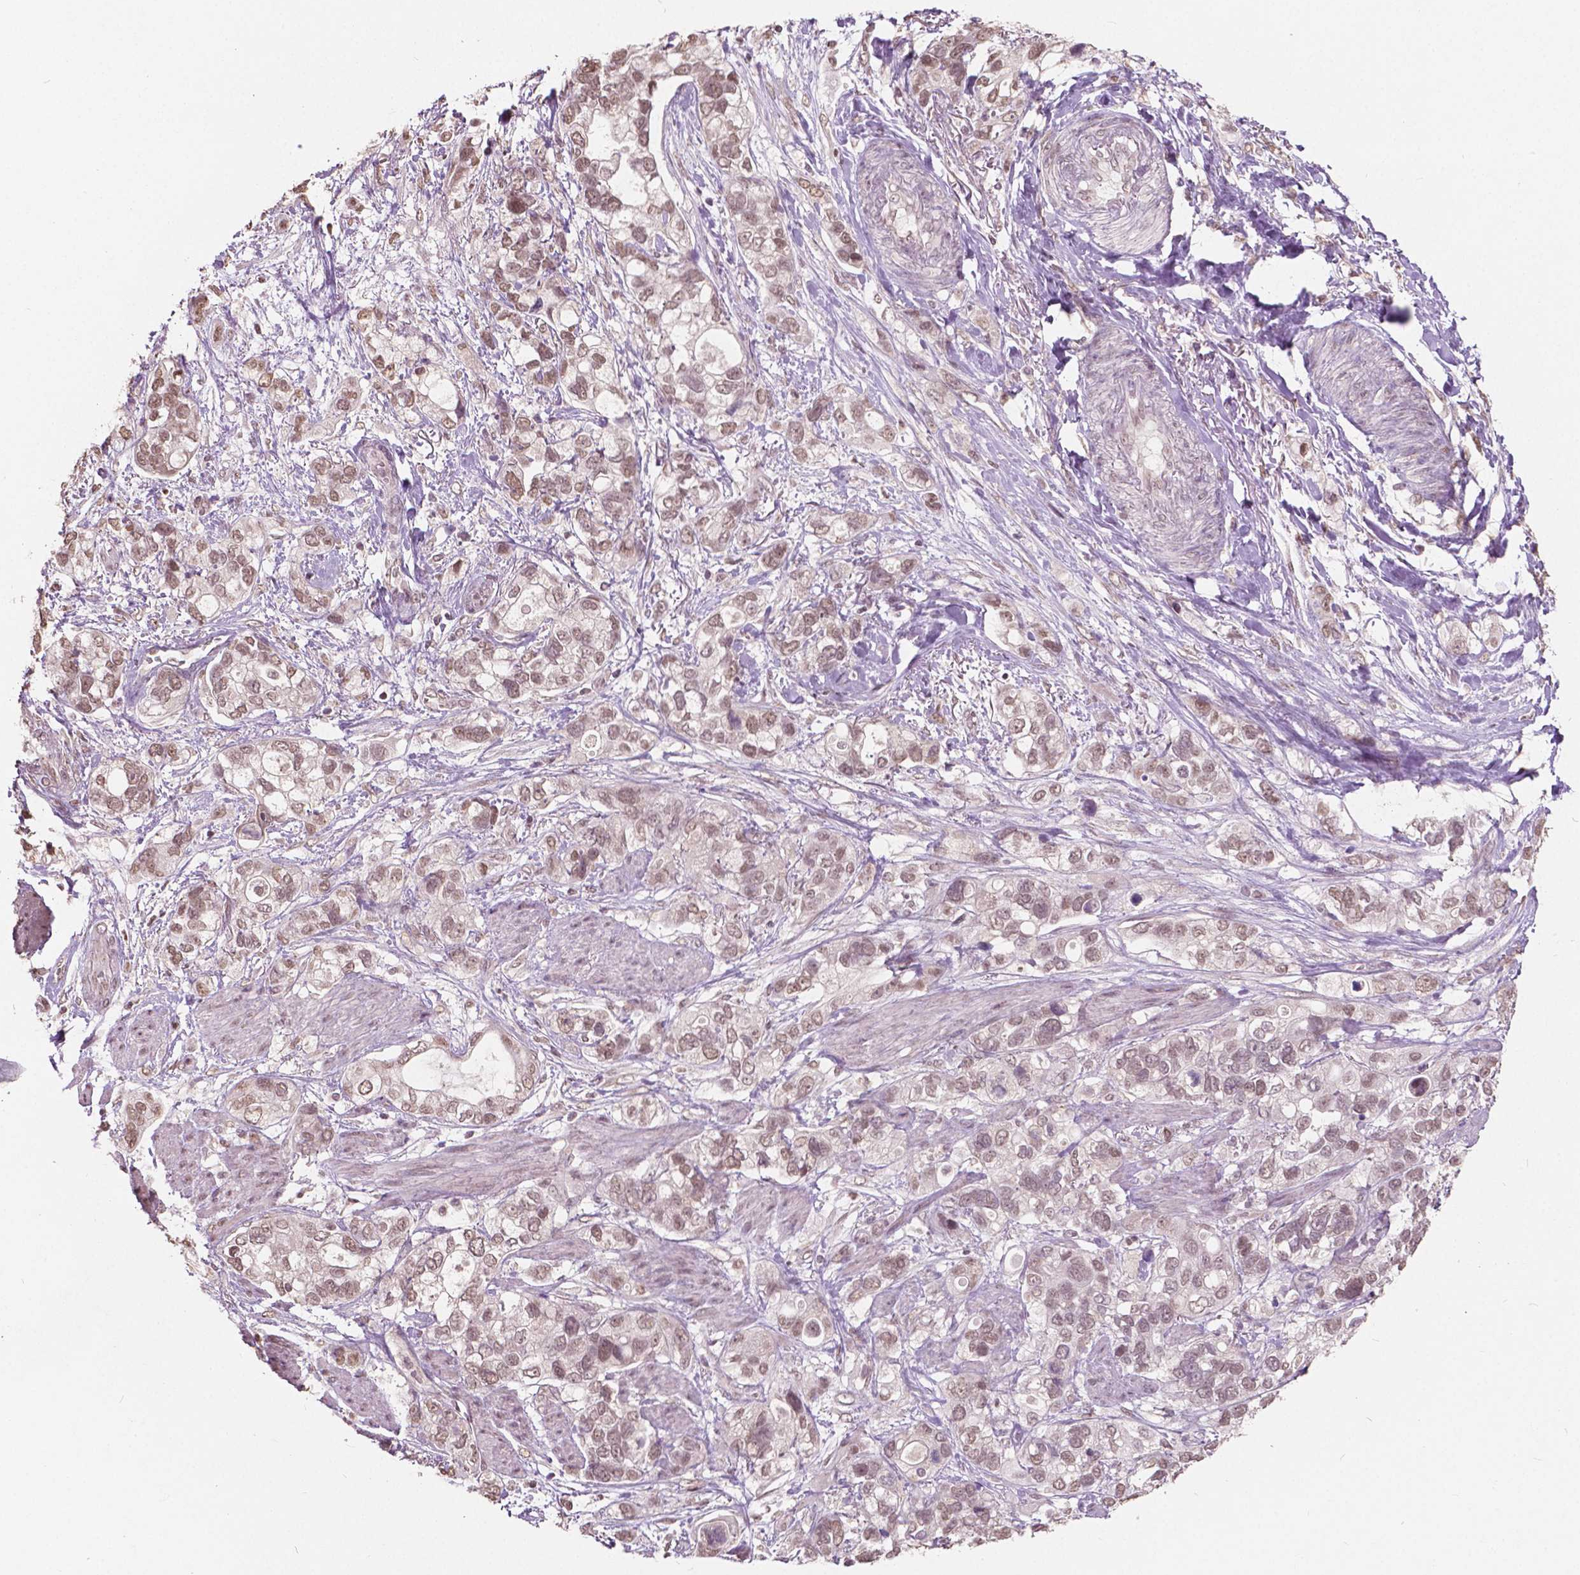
{"staining": {"intensity": "moderate", "quantity": ">75%", "location": "nuclear"}, "tissue": "stomach cancer", "cell_type": "Tumor cells", "image_type": "cancer", "snomed": [{"axis": "morphology", "description": "Adenocarcinoma, NOS"}, {"axis": "topography", "description": "Stomach, upper"}], "caption": "Human stomach cancer stained for a protein (brown) demonstrates moderate nuclear positive staining in approximately >75% of tumor cells.", "gene": "HOXA10", "patient": {"sex": "female", "age": 81}}